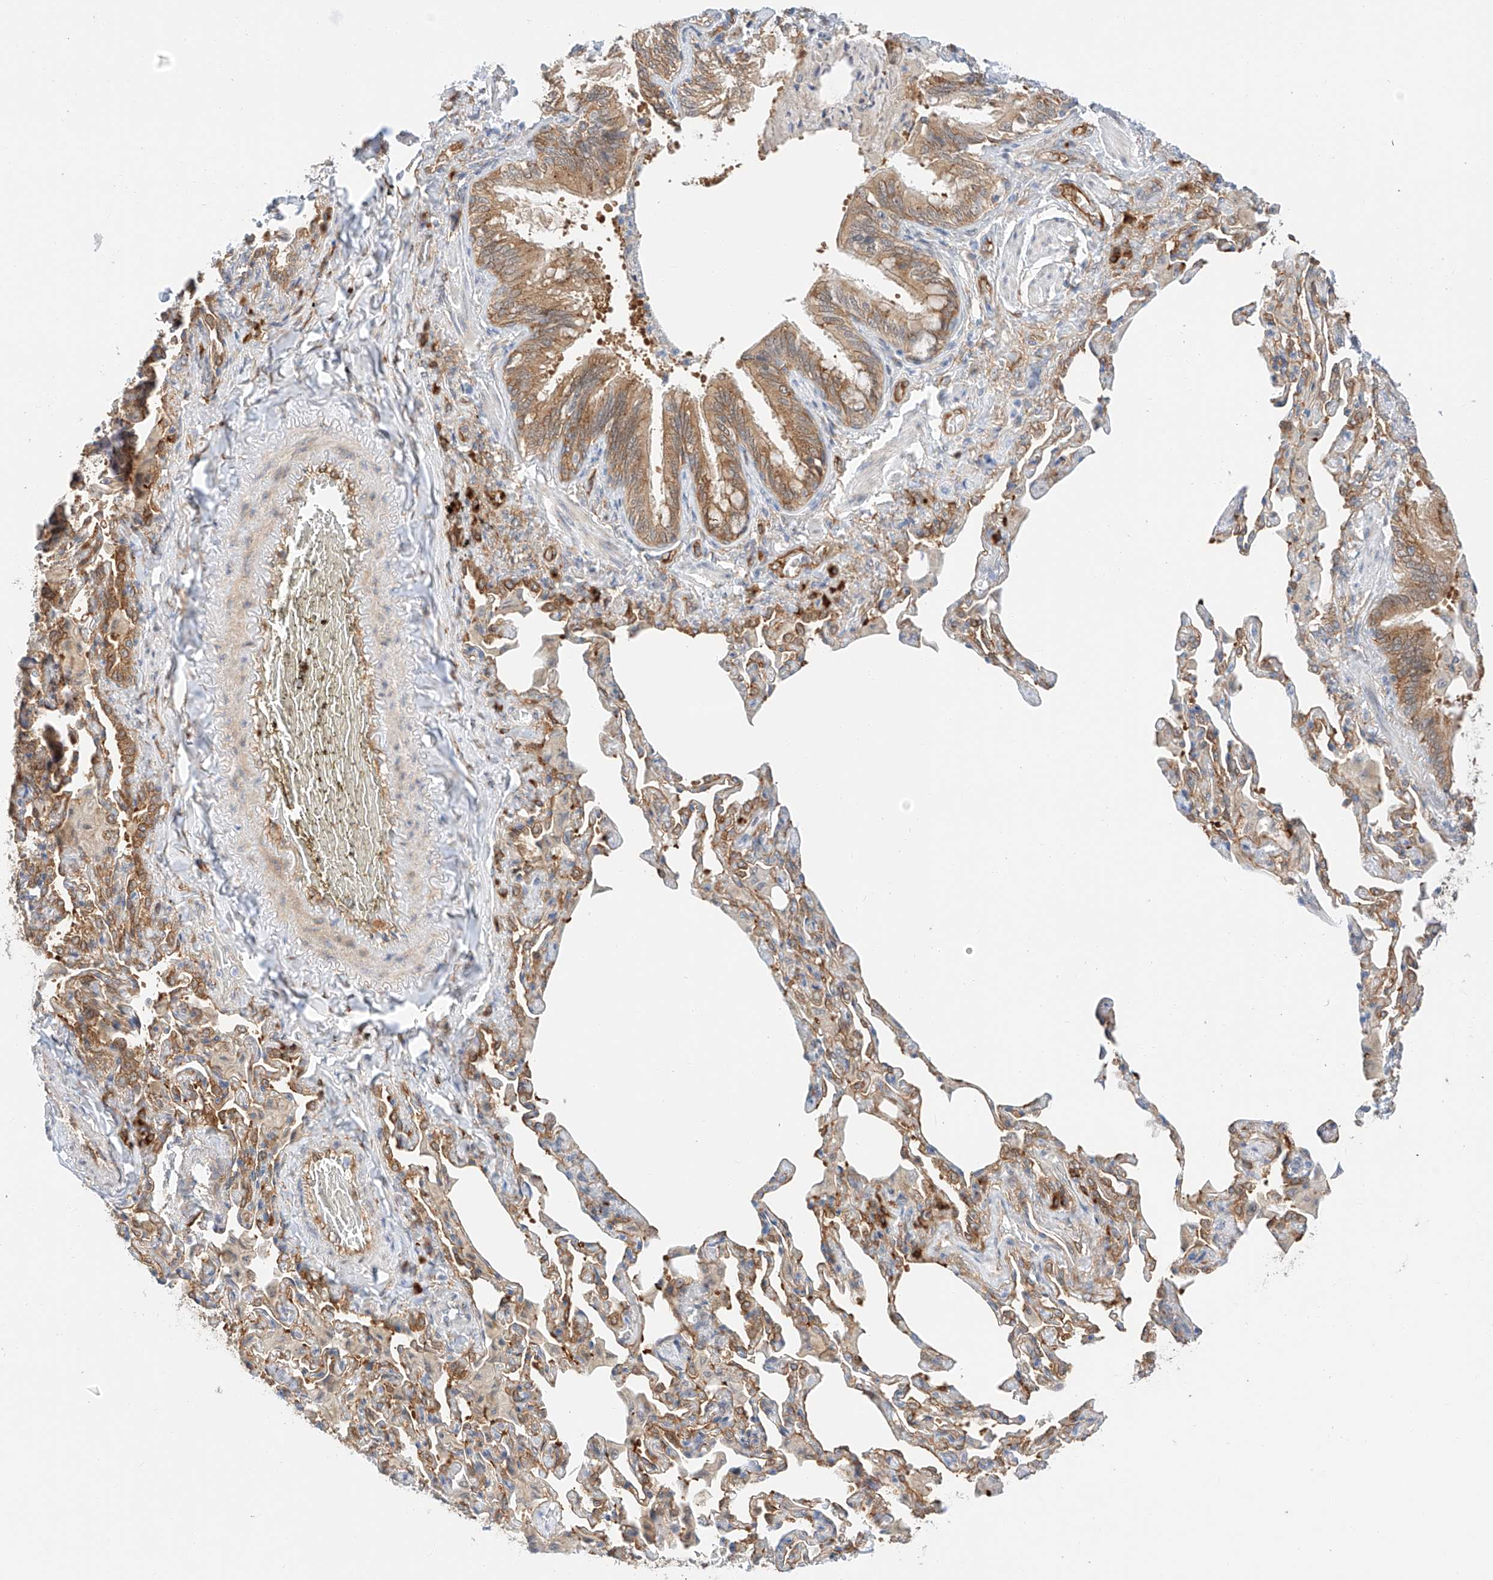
{"staining": {"intensity": "strong", "quantity": ">75%", "location": "cytoplasmic/membranous"}, "tissue": "bronchus", "cell_type": "Respiratory epithelial cells", "image_type": "normal", "snomed": [{"axis": "morphology", "description": "Normal tissue, NOS"}, {"axis": "morphology", "description": "Inflammation, NOS"}, {"axis": "topography", "description": "Lung"}], "caption": "A high-resolution micrograph shows immunohistochemistry staining of normal bronchus, which exhibits strong cytoplasmic/membranous staining in approximately >75% of respiratory epithelial cells.", "gene": "CARMIL1", "patient": {"sex": "female", "age": 46}}